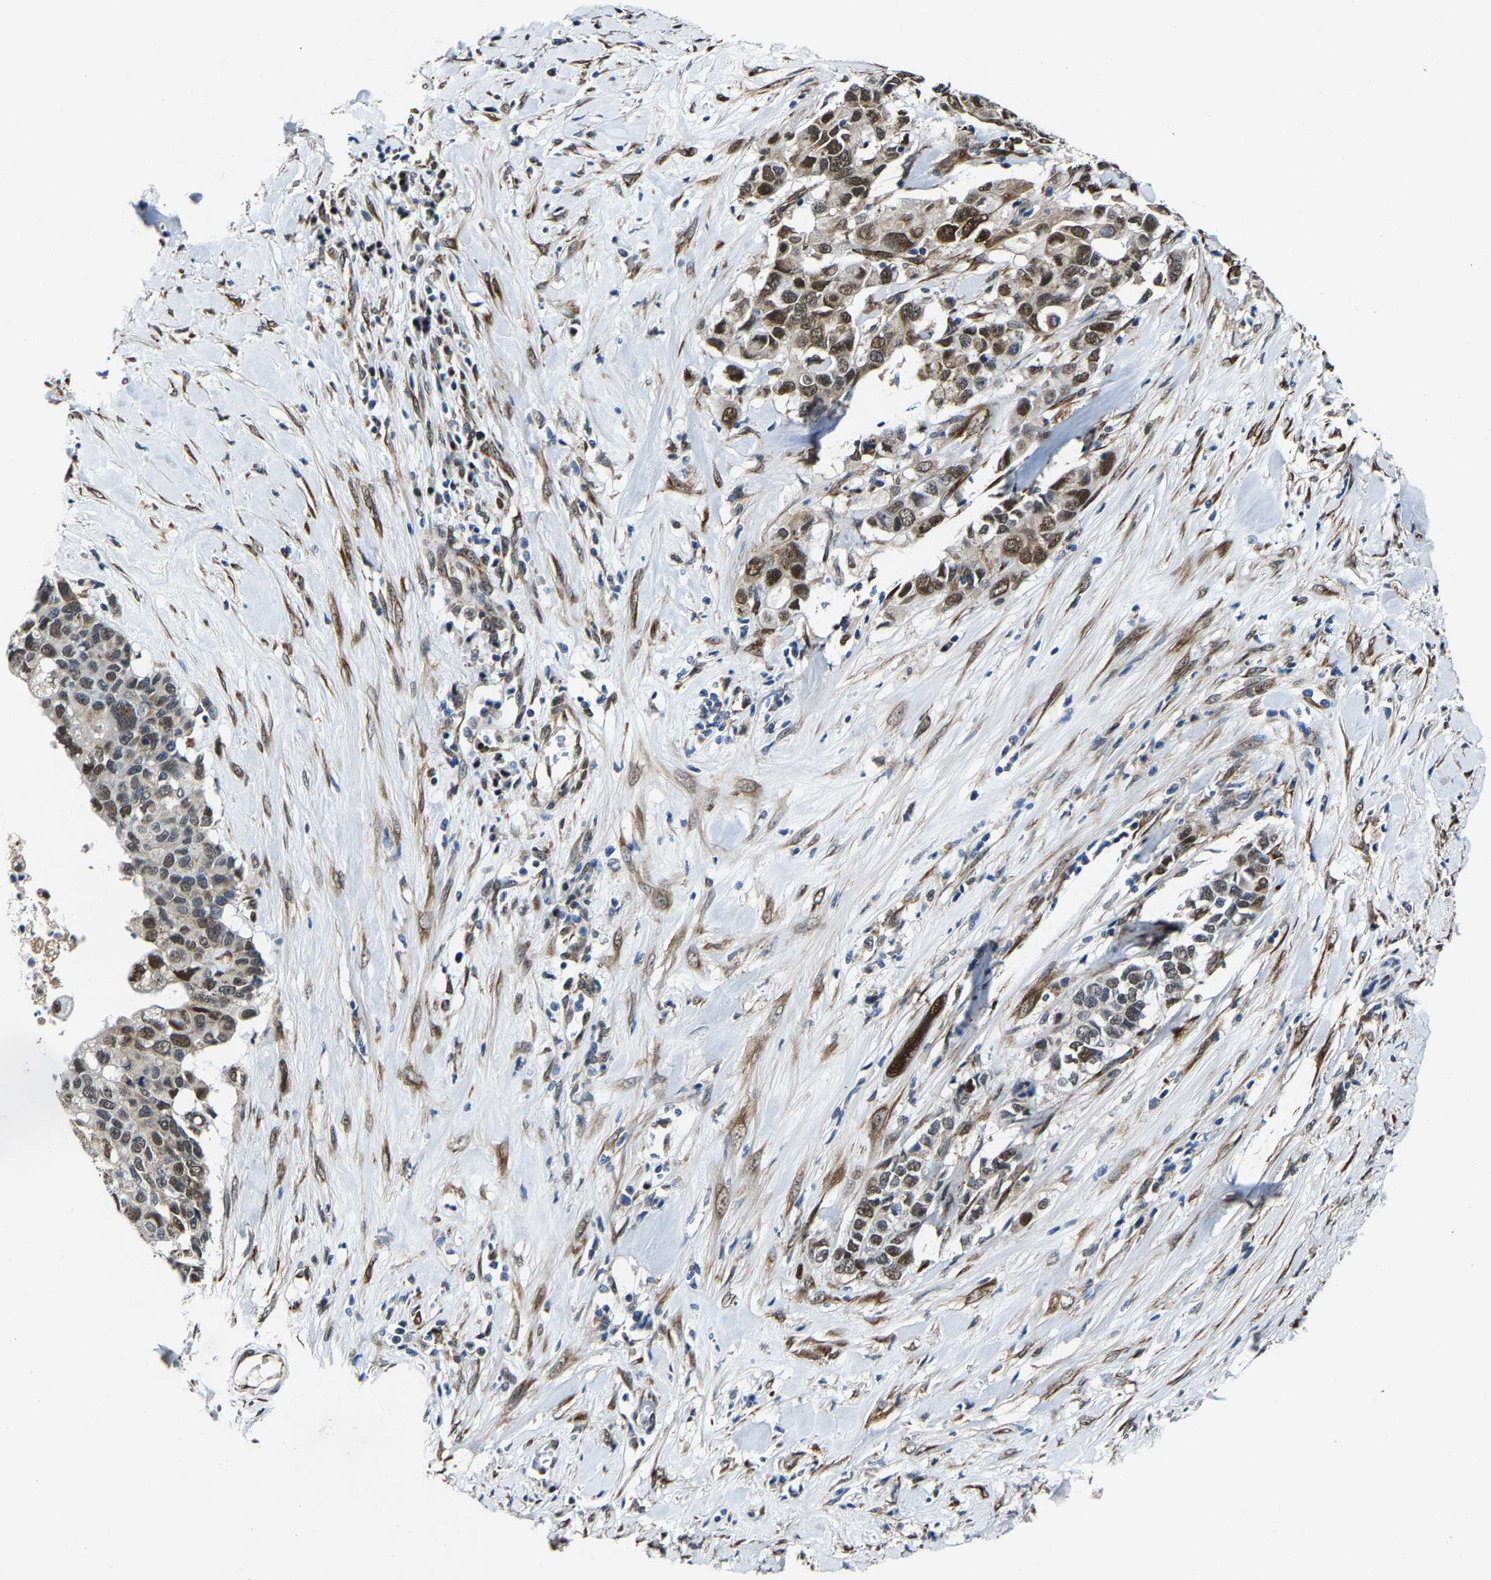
{"staining": {"intensity": "strong", "quantity": "25%-75%", "location": "nuclear"}, "tissue": "pancreatic cancer", "cell_type": "Tumor cells", "image_type": "cancer", "snomed": [{"axis": "morphology", "description": "Adenocarcinoma, NOS"}, {"axis": "topography", "description": "Pancreas"}], "caption": "This micrograph displays immunohistochemistry staining of pancreatic adenocarcinoma, with high strong nuclear positivity in about 25%-75% of tumor cells.", "gene": "METTL1", "patient": {"sex": "female", "age": 56}}